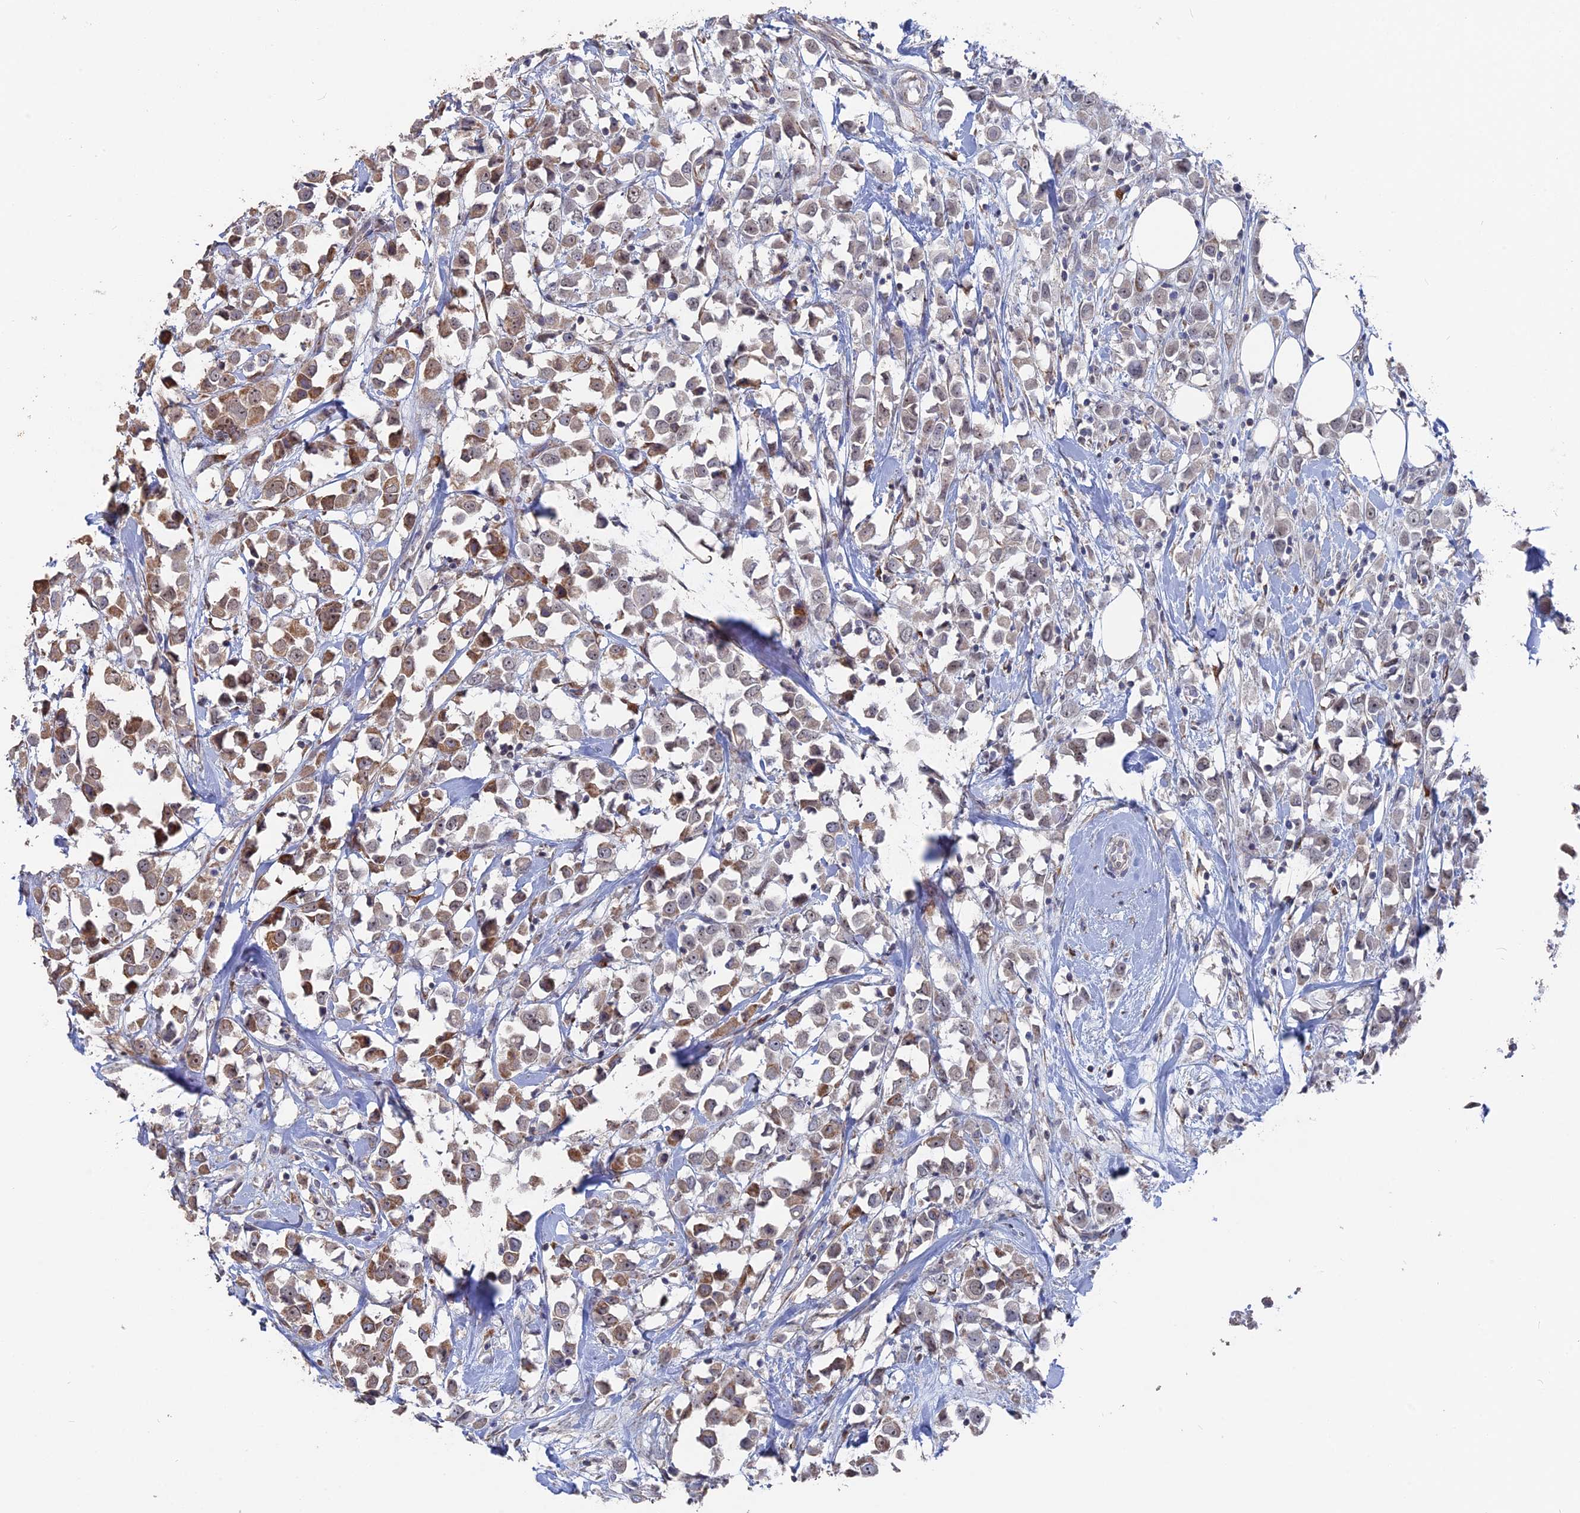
{"staining": {"intensity": "moderate", "quantity": "25%-75%", "location": "cytoplasmic/membranous"}, "tissue": "breast cancer", "cell_type": "Tumor cells", "image_type": "cancer", "snomed": [{"axis": "morphology", "description": "Duct carcinoma"}, {"axis": "topography", "description": "Breast"}], "caption": "A high-resolution photomicrograph shows immunohistochemistry (IHC) staining of breast cancer, which demonstrates moderate cytoplasmic/membranous positivity in about 25%-75% of tumor cells.", "gene": "SEMG2", "patient": {"sex": "female", "age": 61}}